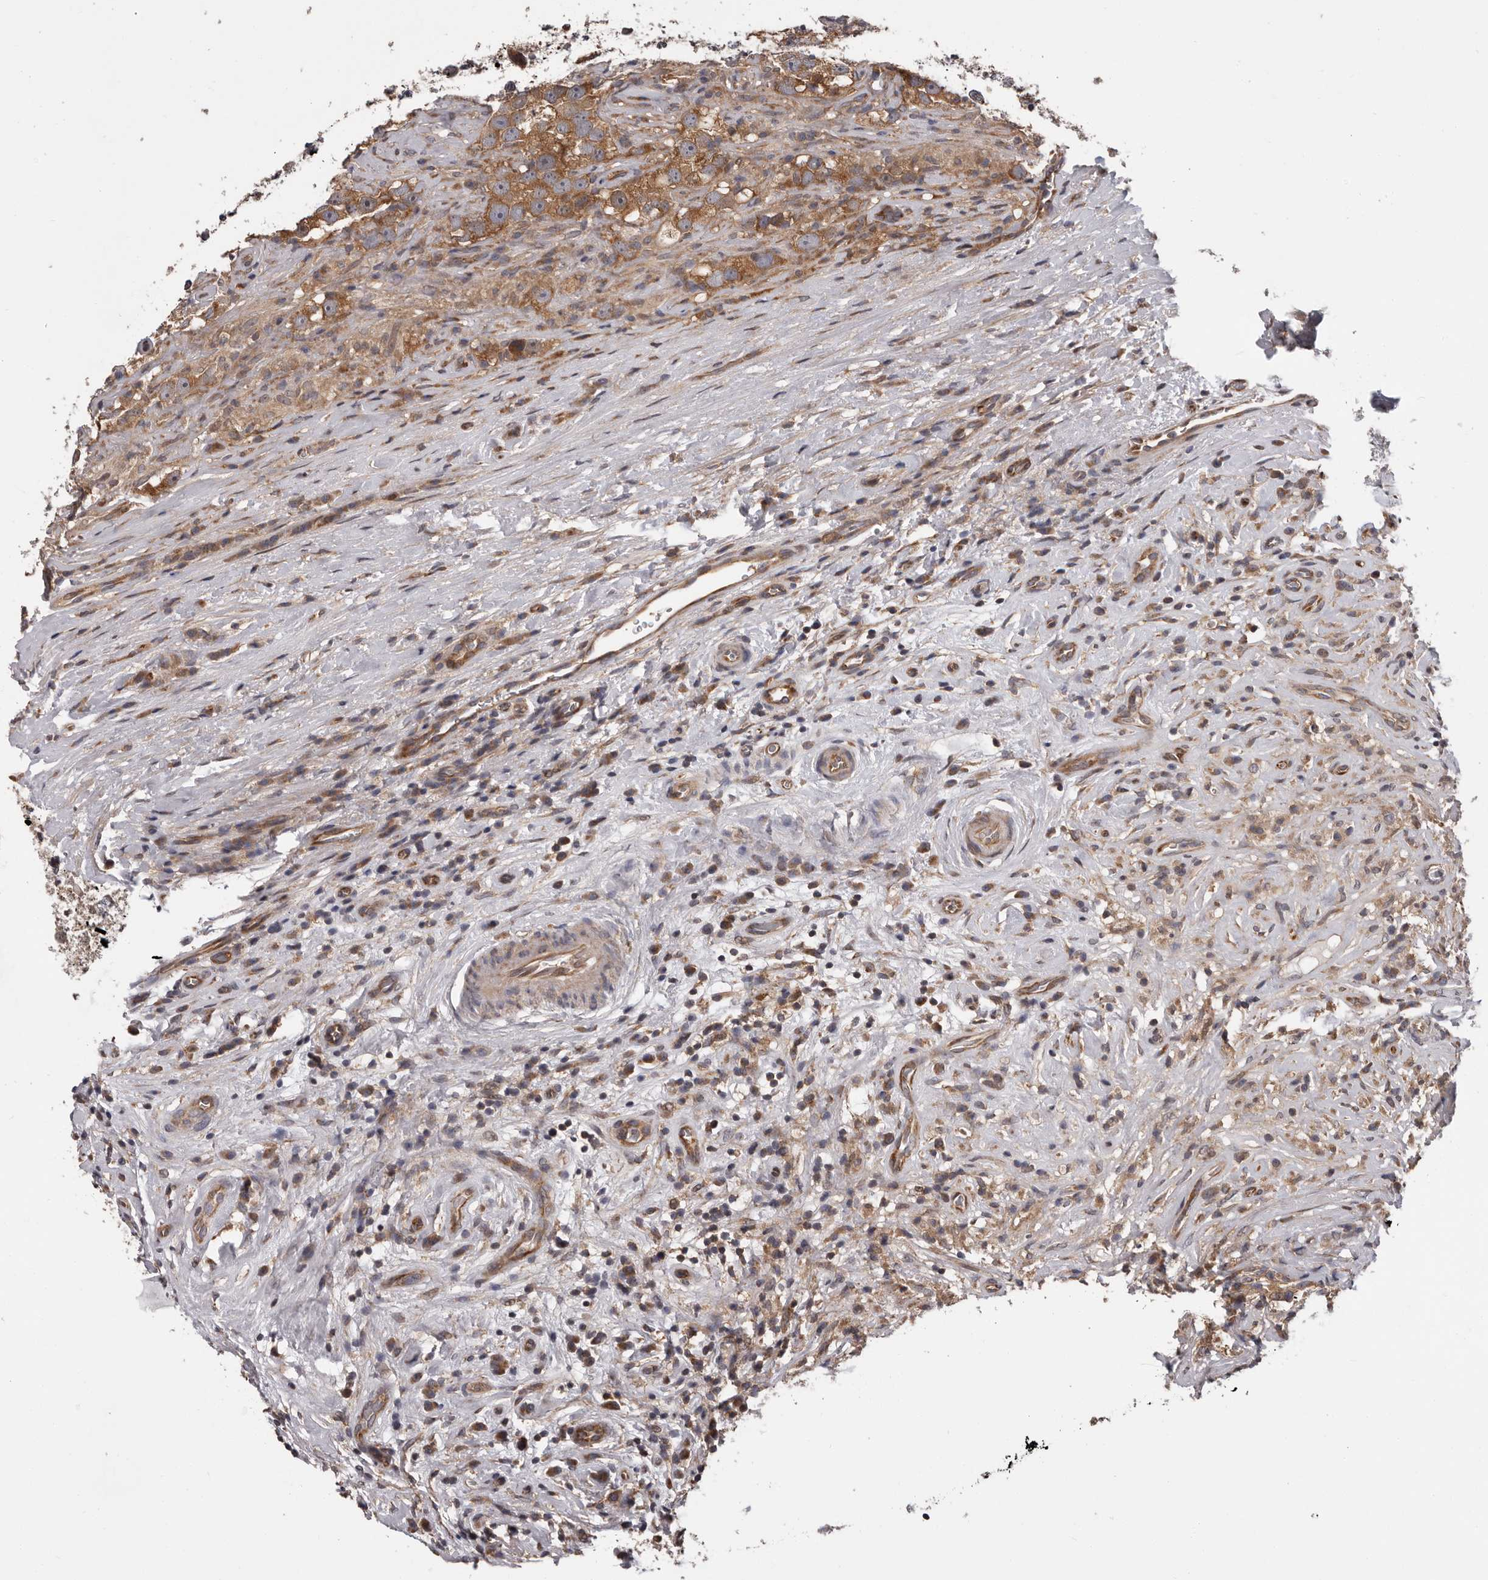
{"staining": {"intensity": "moderate", "quantity": ">75%", "location": "cytoplasmic/membranous"}, "tissue": "testis cancer", "cell_type": "Tumor cells", "image_type": "cancer", "snomed": [{"axis": "morphology", "description": "Seminoma, NOS"}, {"axis": "topography", "description": "Testis"}], "caption": "The immunohistochemical stain shows moderate cytoplasmic/membranous expression in tumor cells of seminoma (testis) tissue.", "gene": "VPS37A", "patient": {"sex": "male", "age": 49}}